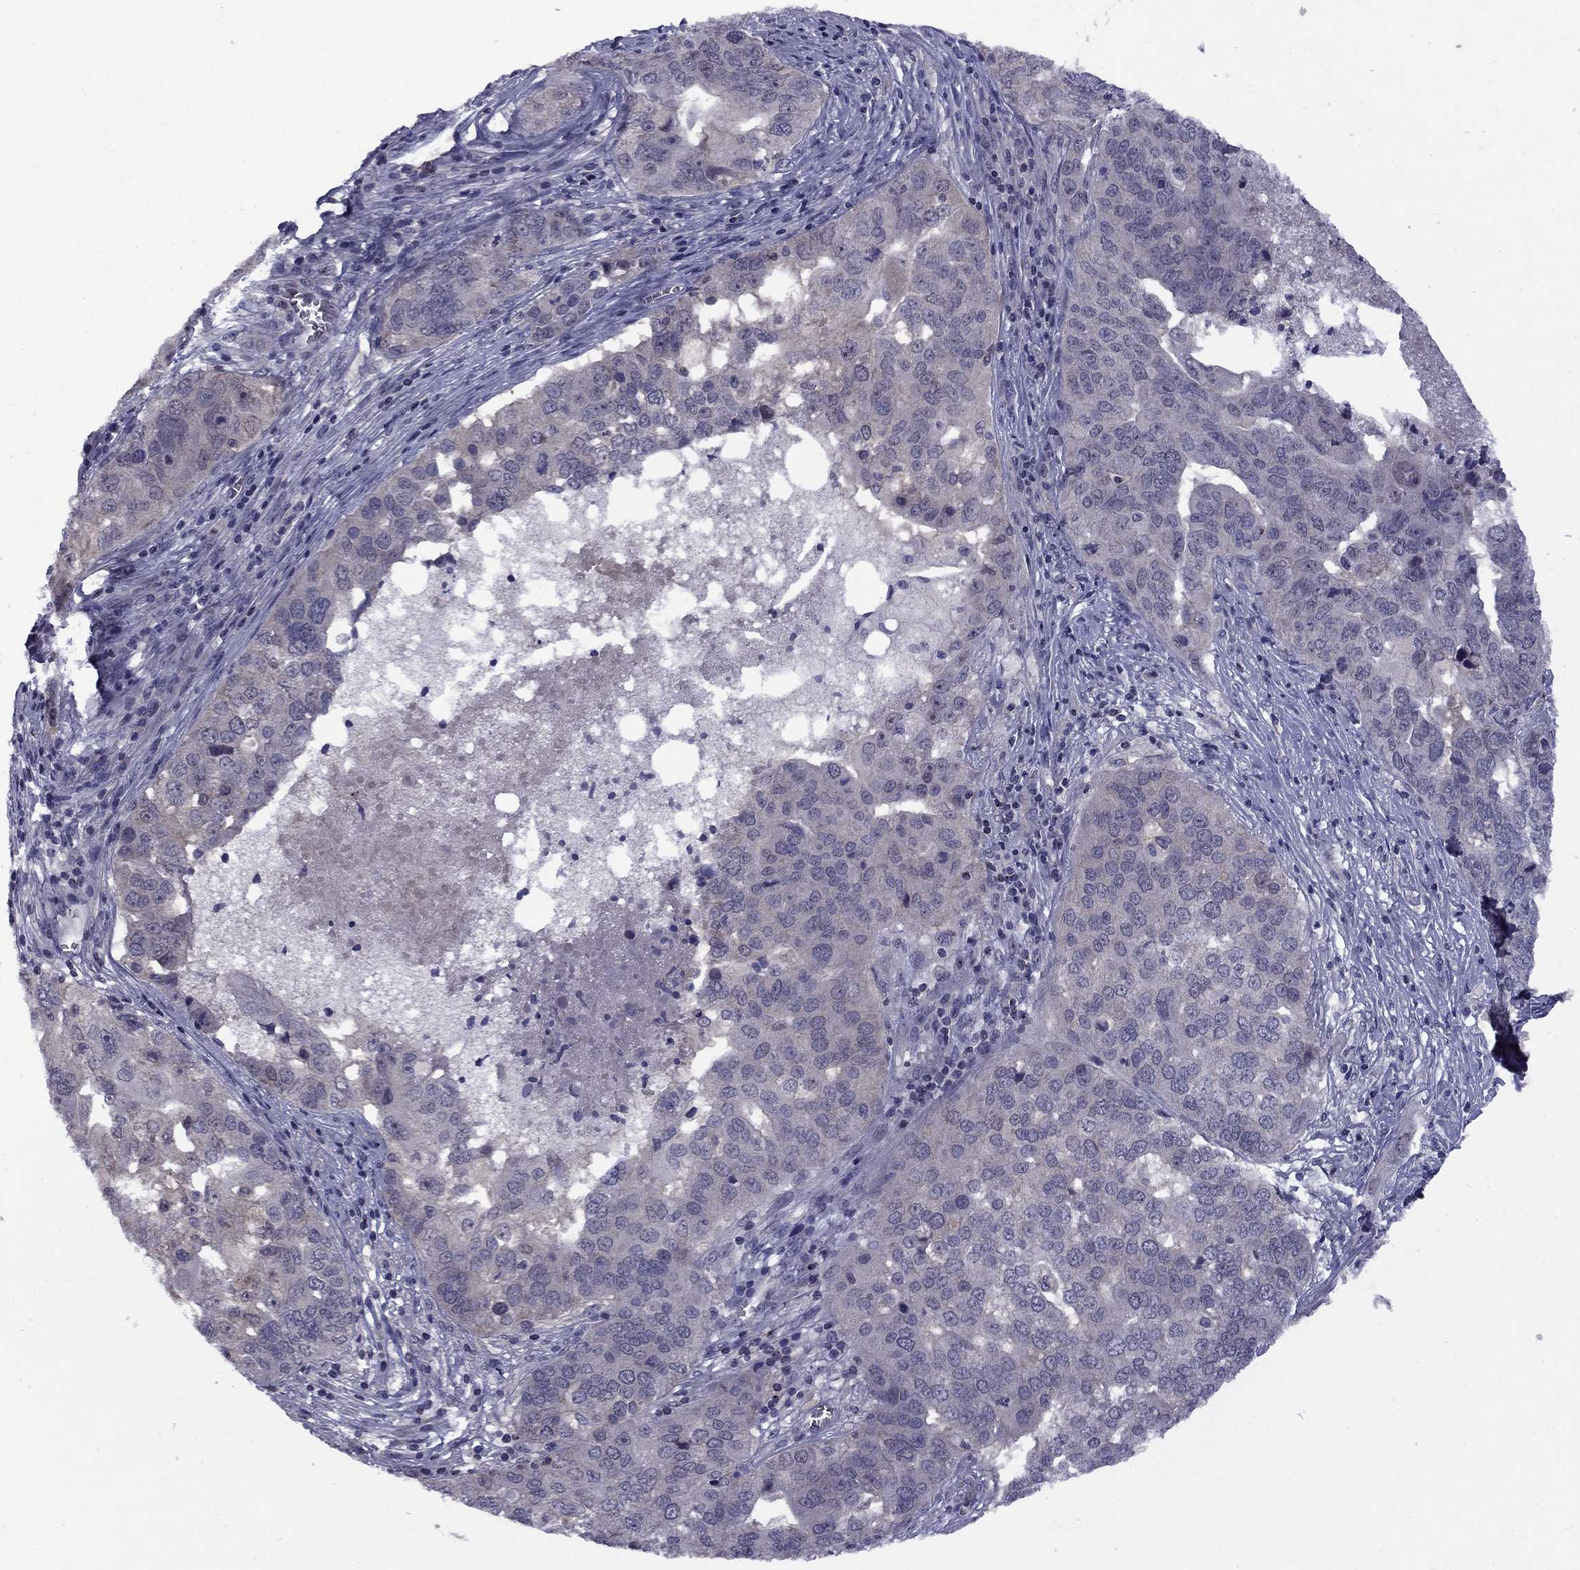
{"staining": {"intensity": "negative", "quantity": "none", "location": "none"}, "tissue": "ovarian cancer", "cell_type": "Tumor cells", "image_type": "cancer", "snomed": [{"axis": "morphology", "description": "Carcinoma, endometroid"}, {"axis": "topography", "description": "Soft tissue"}, {"axis": "topography", "description": "Ovary"}], "caption": "High power microscopy photomicrograph of an IHC micrograph of ovarian endometroid carcinoma, revealing no significant positivity in tumor cells.", "gene": "SNTA1", "patient": {"sex": "female", "age": 52}}